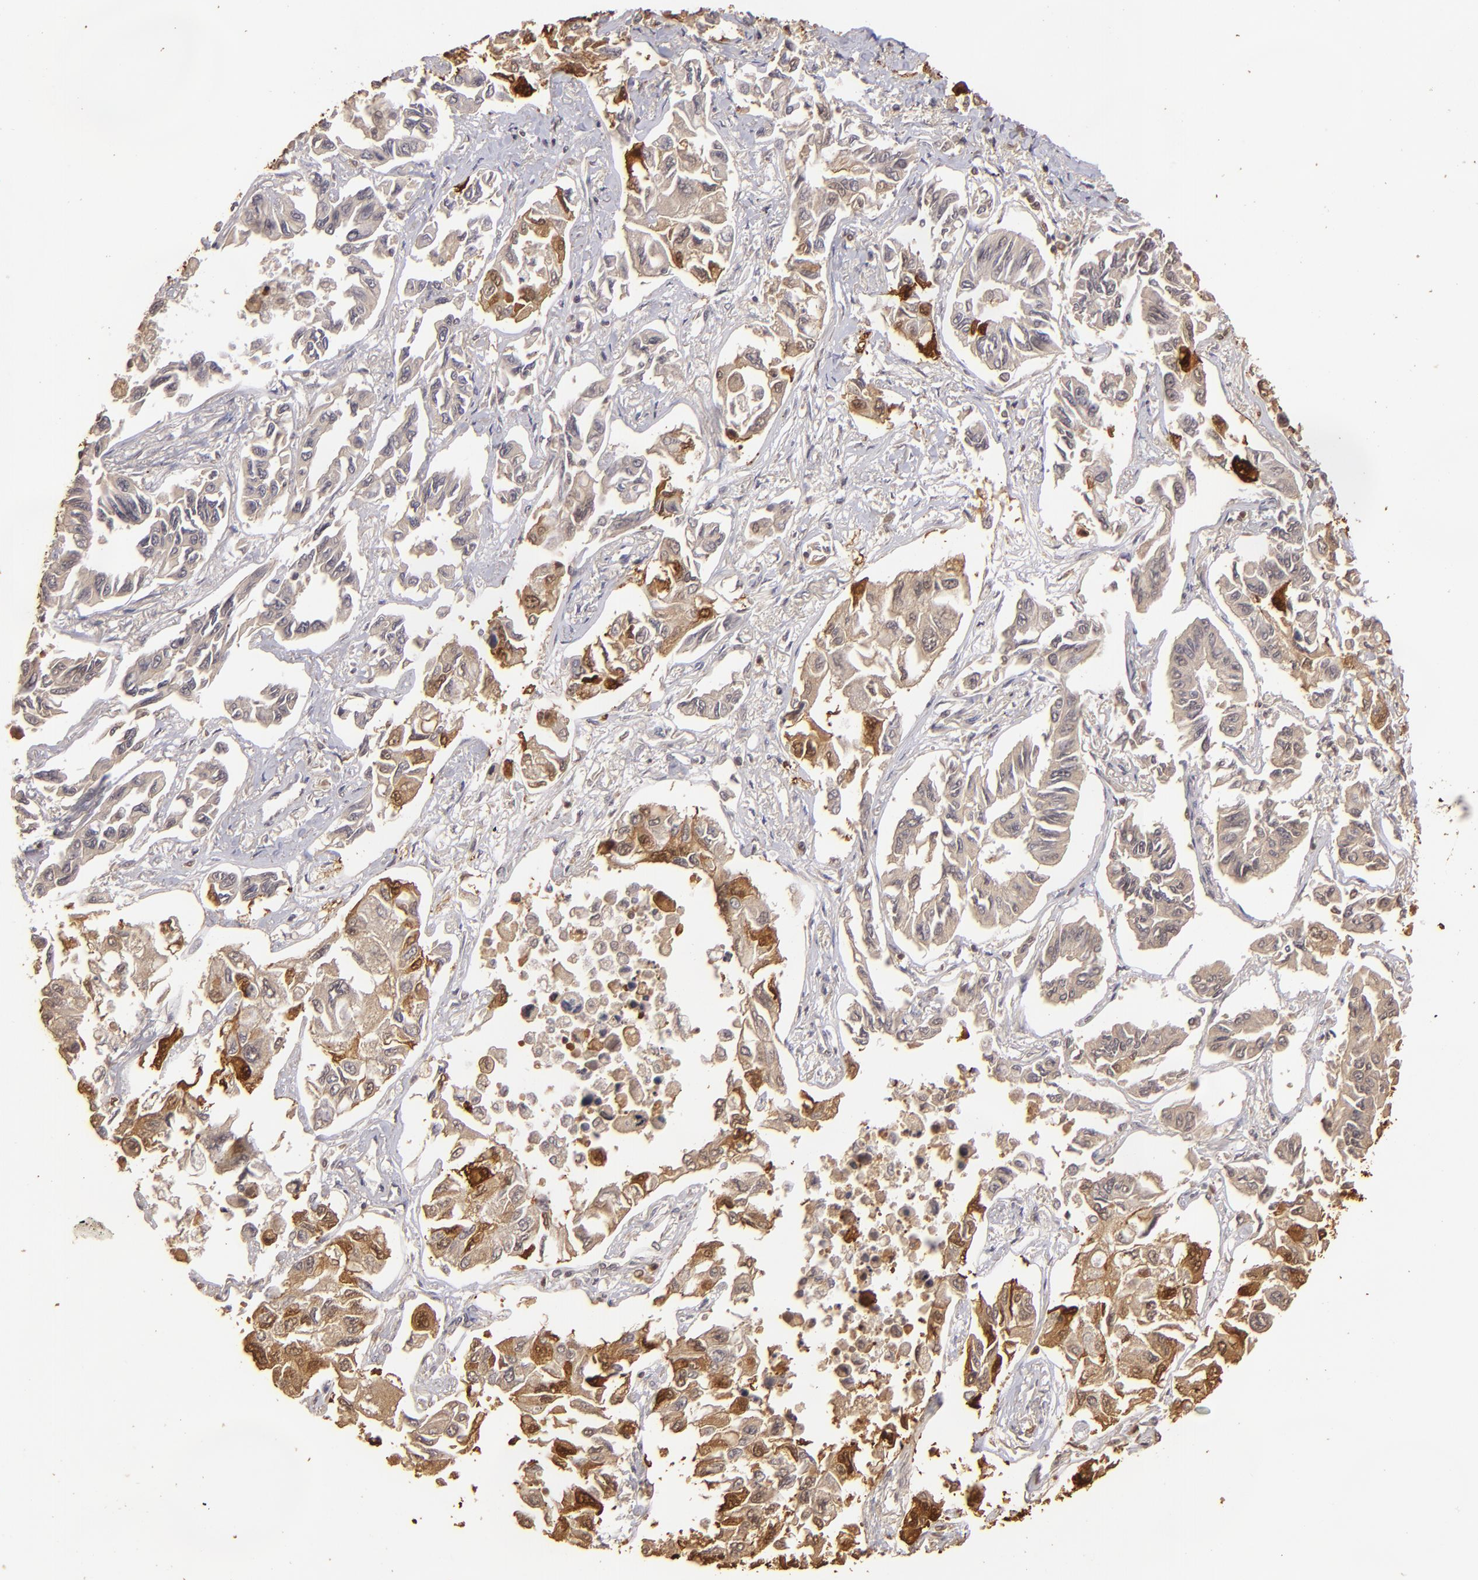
{"staining": {"intensity": "moderate", "quantity": "25%-75%", "location": "cytoplasmic/membranous,nuclear"}, "tissue": "lung cancer", "cell_type": "Tumor cells", "image_type": "cancer", "snomed": [{"axis": "morphology", "description": "Adenocarcinoma, NOS"}, {"axis": "topography", "description": "Lung"}], "caption": "The immunohistochemical stain highlights moderate cytoplasmic/membranous and nuclear staining in tumor cells of lung cancer tissue.", "gene": "S100A2", "patient": {"sex": "male", "age": 64}}